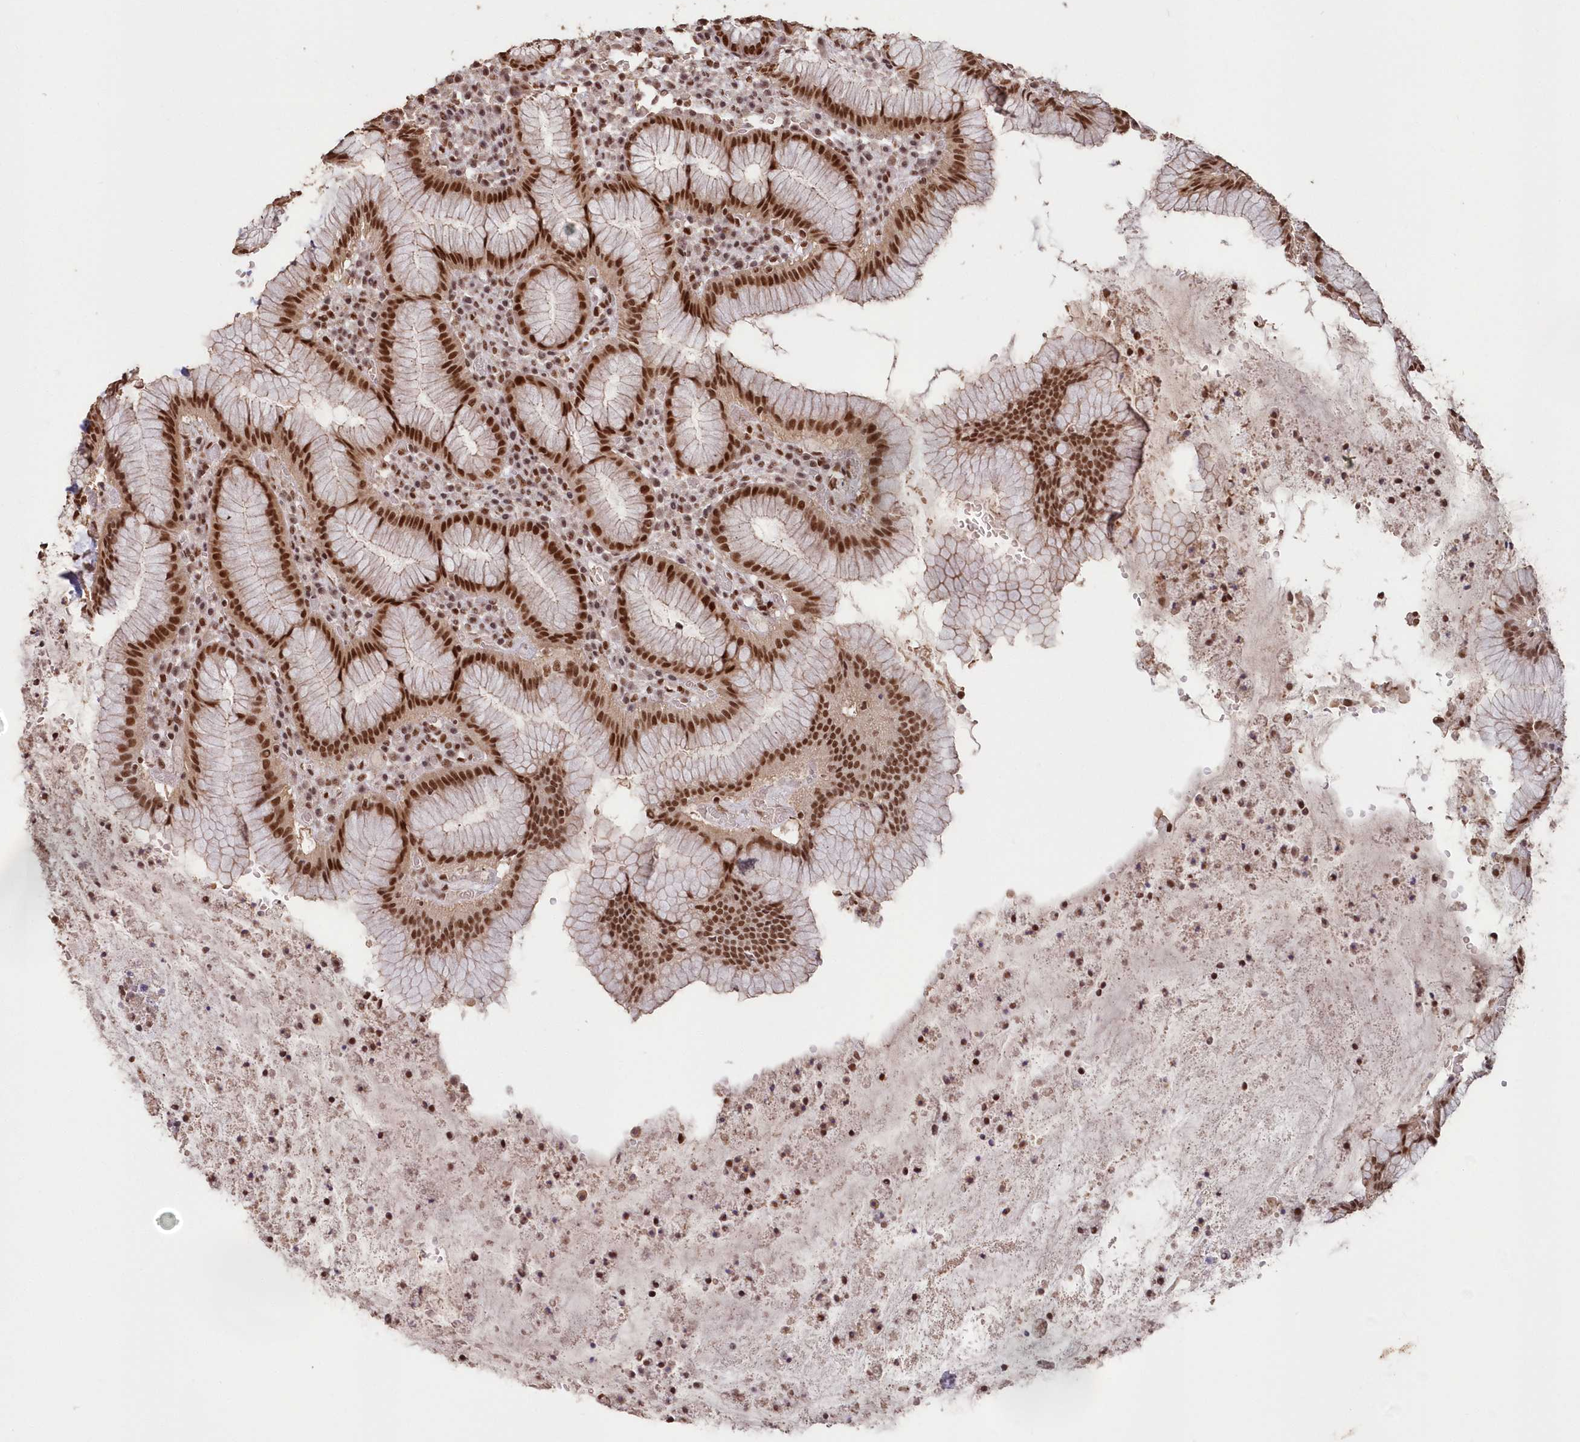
{"staining": {"intensity": "strong", "quantity": ">75%", "location": "nuclear"}, "tissue": "stomach", "cell_type": "Glandular cells", "image_type": "normal", "snomed": [{"axis": "morphology", "description": "Normal tissue, NOS"}, {"axis": "topography", "description": "Stomach"}], "caption": "The micrograph shows immunohistochemical staining of normal stomach. There is strong nuclear positivity is appreciated in about >75% of glandular cells. The staining is performed using DAB (3,3'-diaminobenzidine) brown chromogen to label protein expression. The nuclei are counter-stained blue using hematoxylin.", "gene": "PDS5A", "patient": {"sex": "male", "age": 55}}